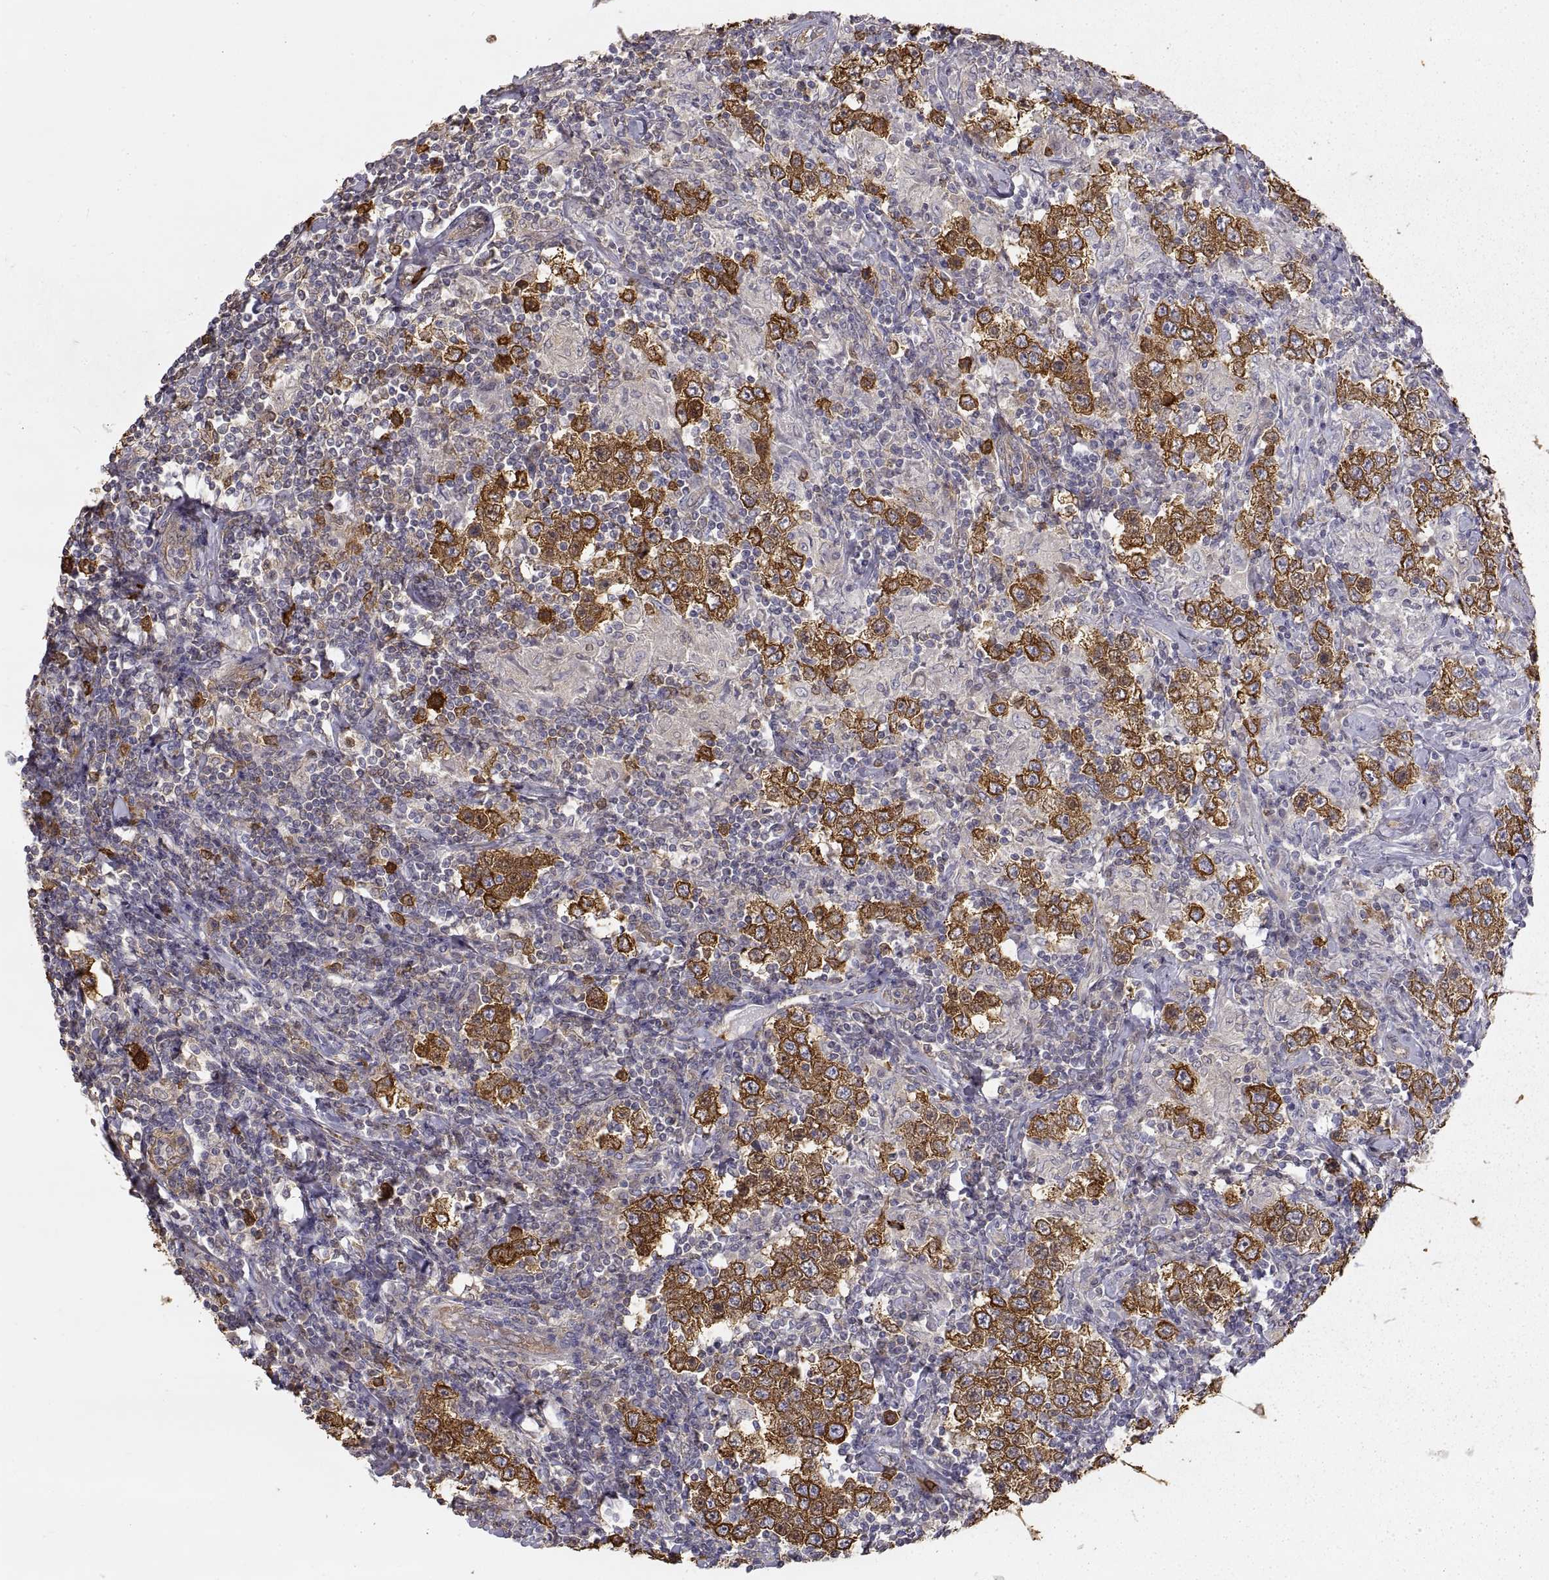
{"staining": {"intensity": "strong", "quantity": ">75%", "location": "cytoplasmic/membranous"}, "tissue": "testis cancer", "cell_type": "Tumor cells", "image_type": "cancer", "snomed": [{"axis": "morphology", "description": "Seminoma, NOS"}, {"axis": "morphology", "description": "Carcinoma, Embryonal, NOS"}, {"axis": "topography", "description": "Testis"}], "caption": "Immunohistochemistry staining of testis cancer (embryonal carcinoma), which exhibits high levels of strong cytoplasmic/membranous staining in approximately >75% of tumor cells indicating strong cytoplasmic/membranous protein expression. The staining was performed using DAB (3,3'-diaminobenzidine) (brown) for protein detection and nuclei were counterstained in hematoxylin (blue).", "gene": "HSP90AB1", "patient": {"sex": "male", "age": 41}}